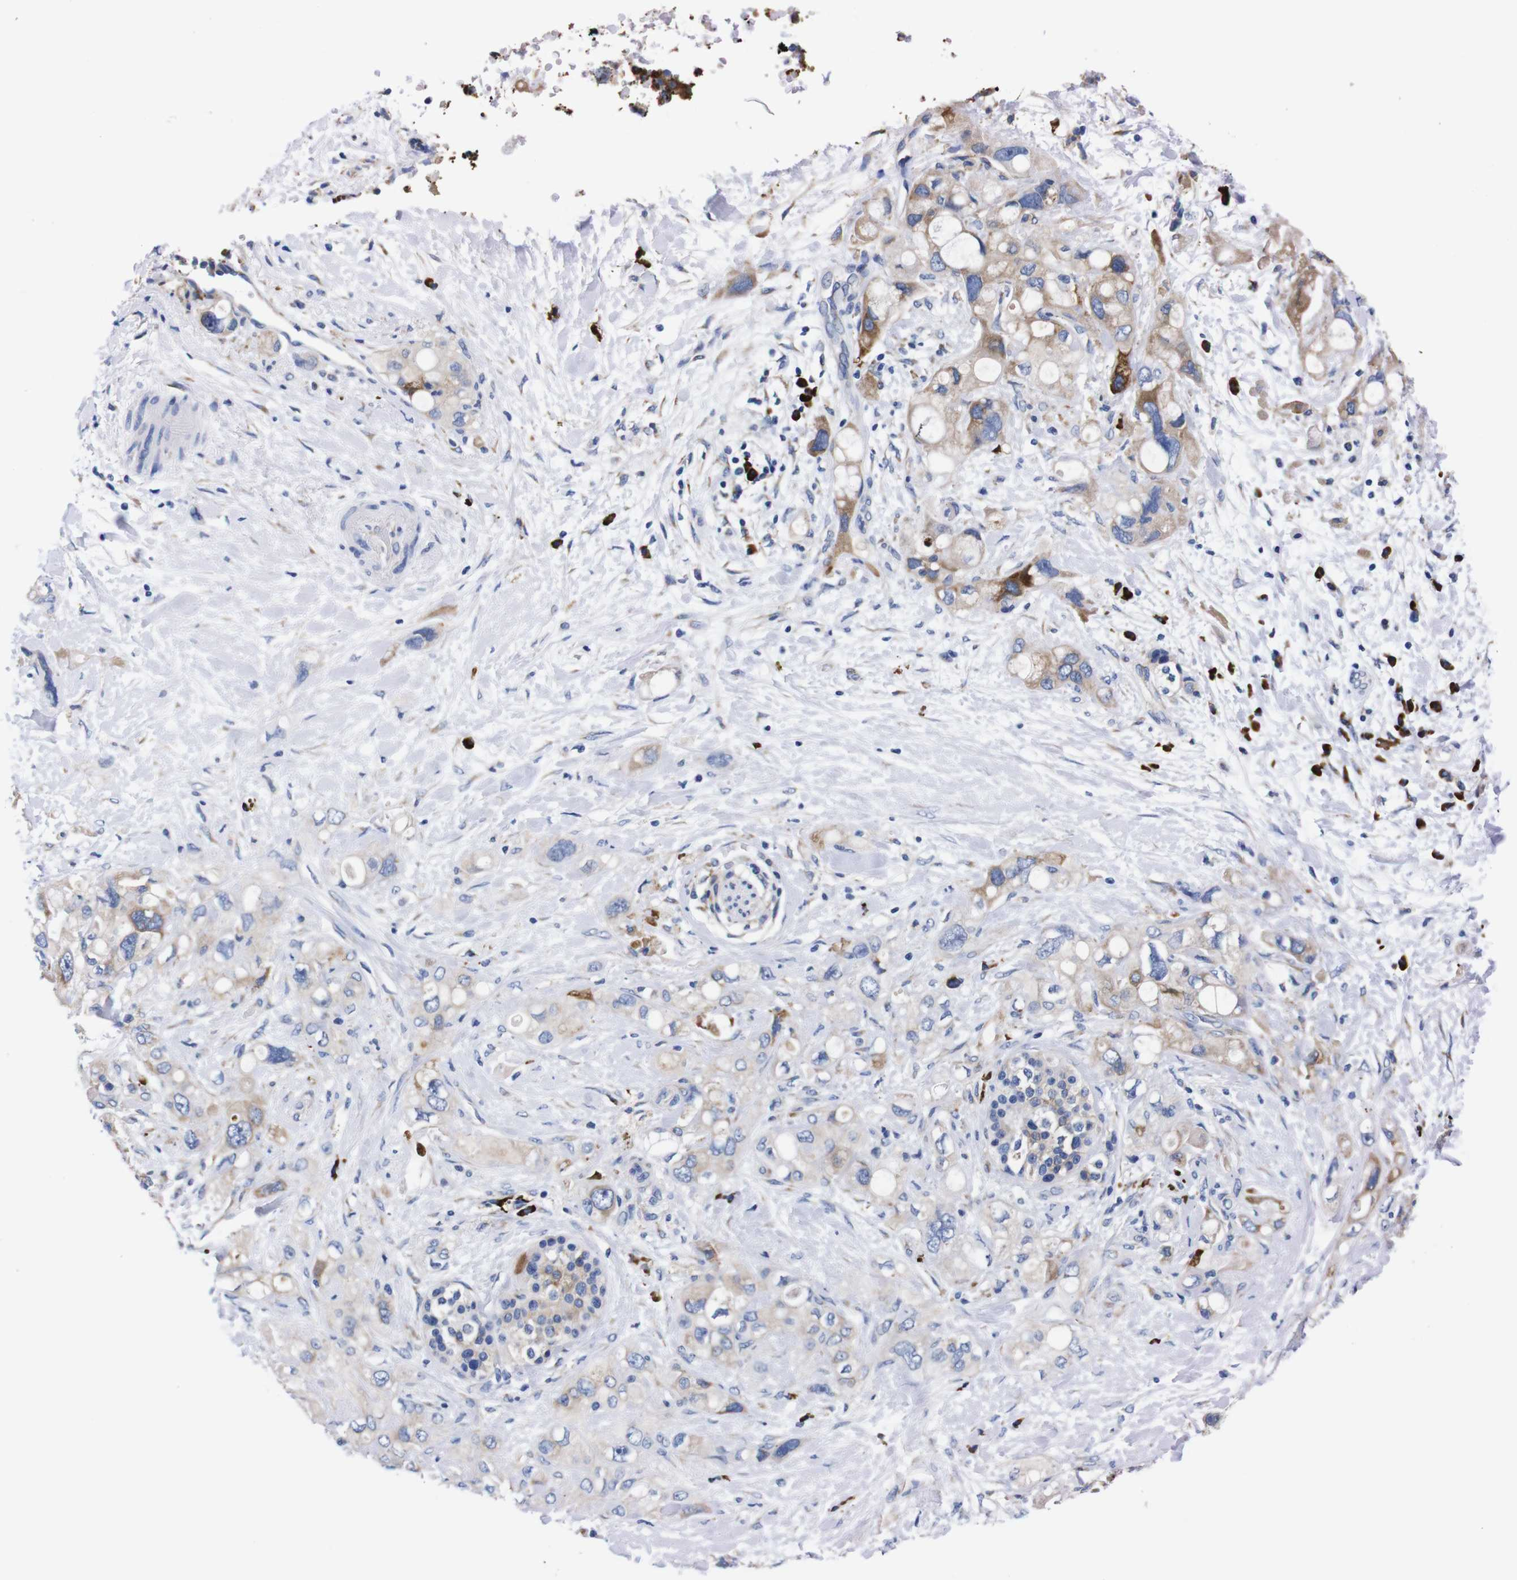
{"staining": {"intensity": "moderate", "quantity": "25%-75%", "location": "cytoplasmic/membranous"}, "tissue": "pancreatic cancer", "cell_type": "Tumor cells", "image_type": "cancer", "snomed": [{"axis": "morphology", "description": "Adenocarcinoma, NOS"}, {"axis": "topography", "description": "Pancreas"}], "caption": "Moderate cytoplasmic/membranous staining is appreciated in about 25%-75% of tumor cells in adenocarcinoma (pancreatic). Using DAB (3,3'-diaminobenzidine) (brown) and hematoxylin (blue) stains, captured at high magnification using brightfield microscopy.", "gene": "NEBL", "patient": {"sex": "female", "age": 56}}